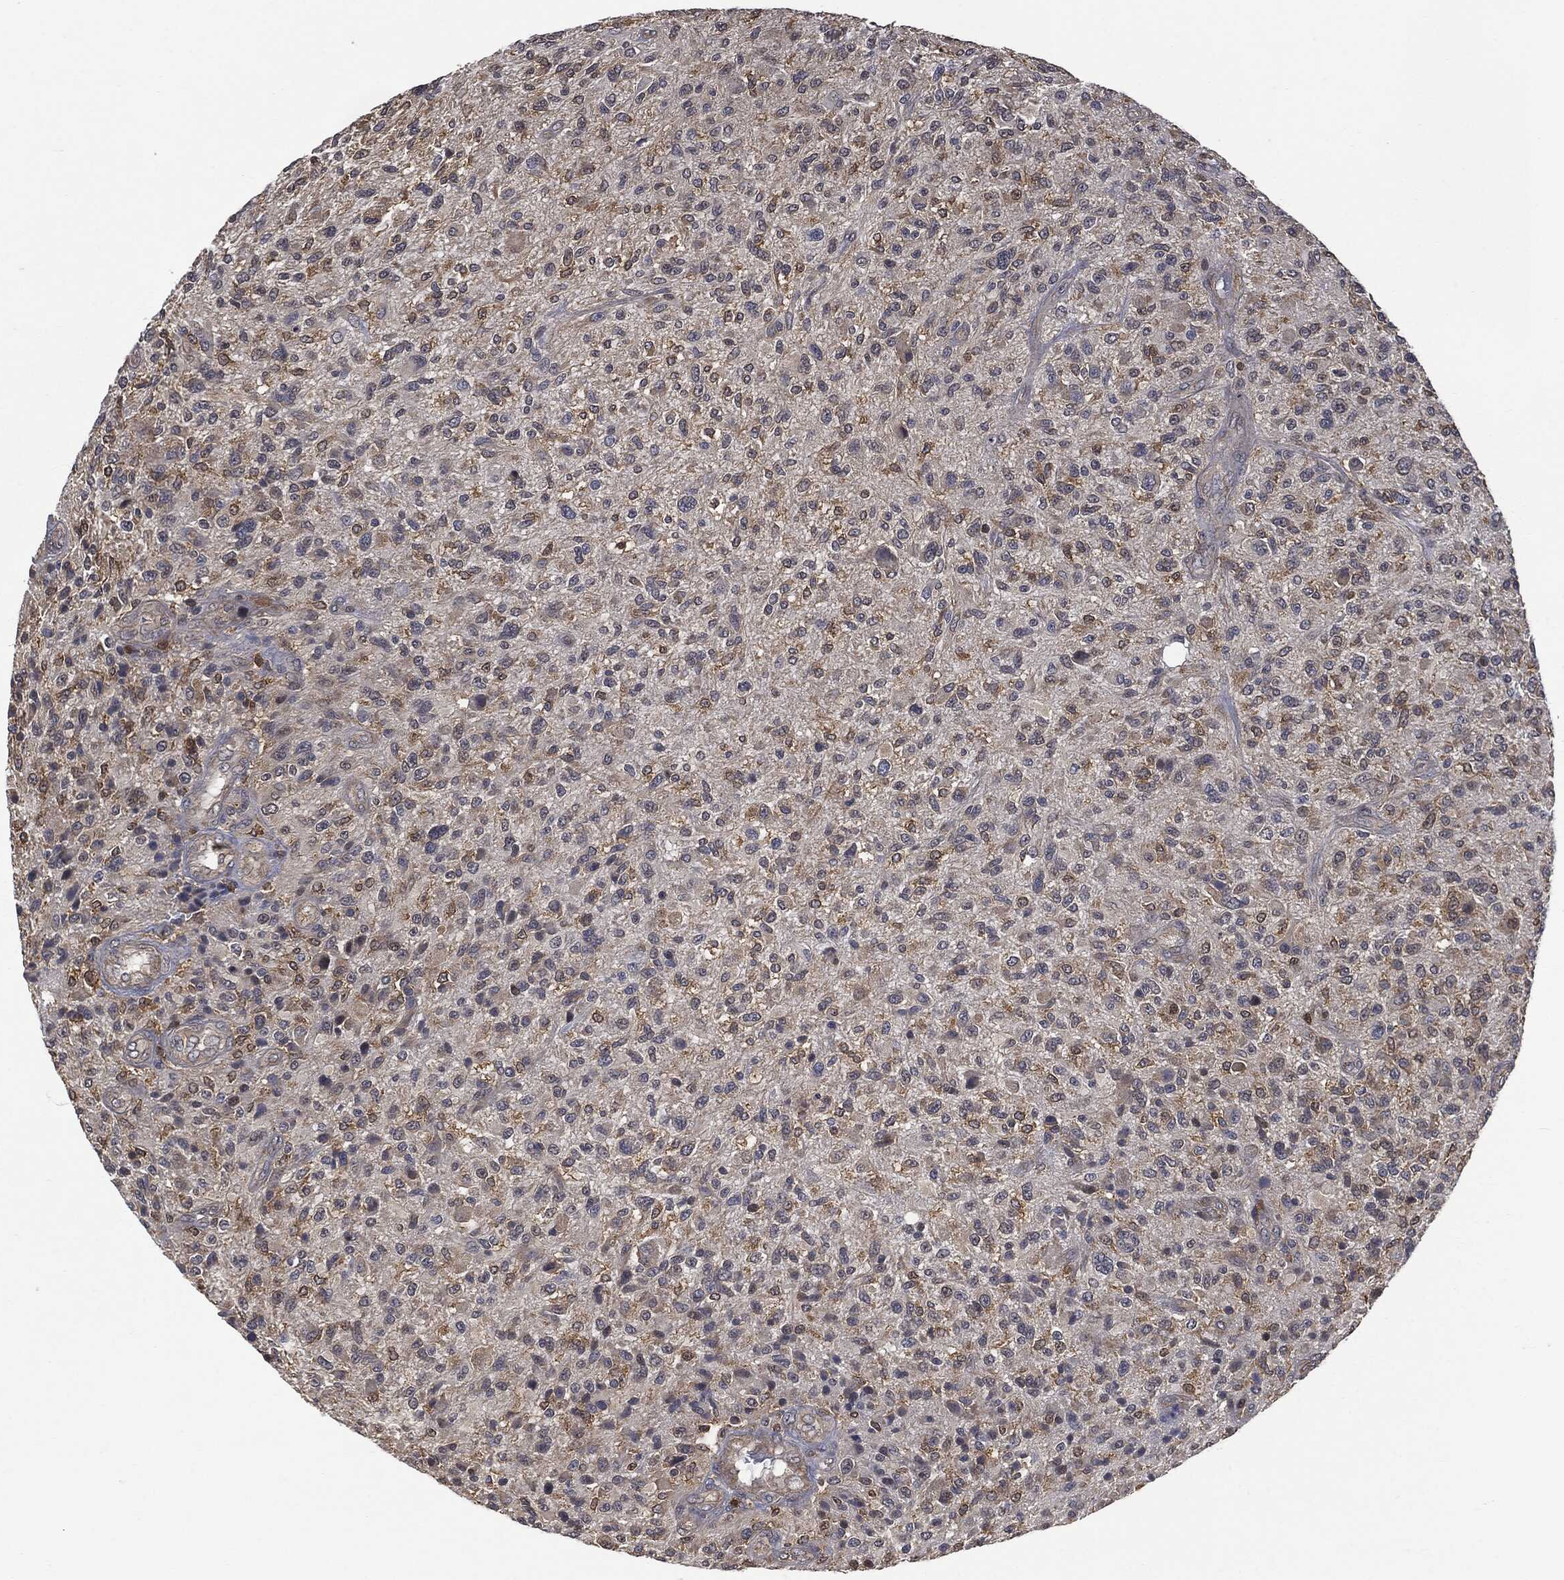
{"staining": {"intensity": "moderate", "quantity": "<25%", "location": "cytoplasmic/membranous"}, "tissue": "glioma", "cell_type": "Tumor cells", "image_type": "cancer", "snomed": [{"axis": "morphology", "description": "Glioma, malignant, High grade"}, {"axis": "topography", "description": "Brain"}], "caption": "High-magnification brightfield microscopy of high-grade glioma (malignant) stained with DAB (3,3'-diaminobenzidine) (brown) and counterstained with hematoxylin (blue). tumor cells exhibit moderate cytoplasmic/membranous positivity is present in approximately<25% of cells. (IHC, brightfield microscopy, high magnification).", "gene": "PSMB10", "patient": {"sex": "male", "age": 47}}